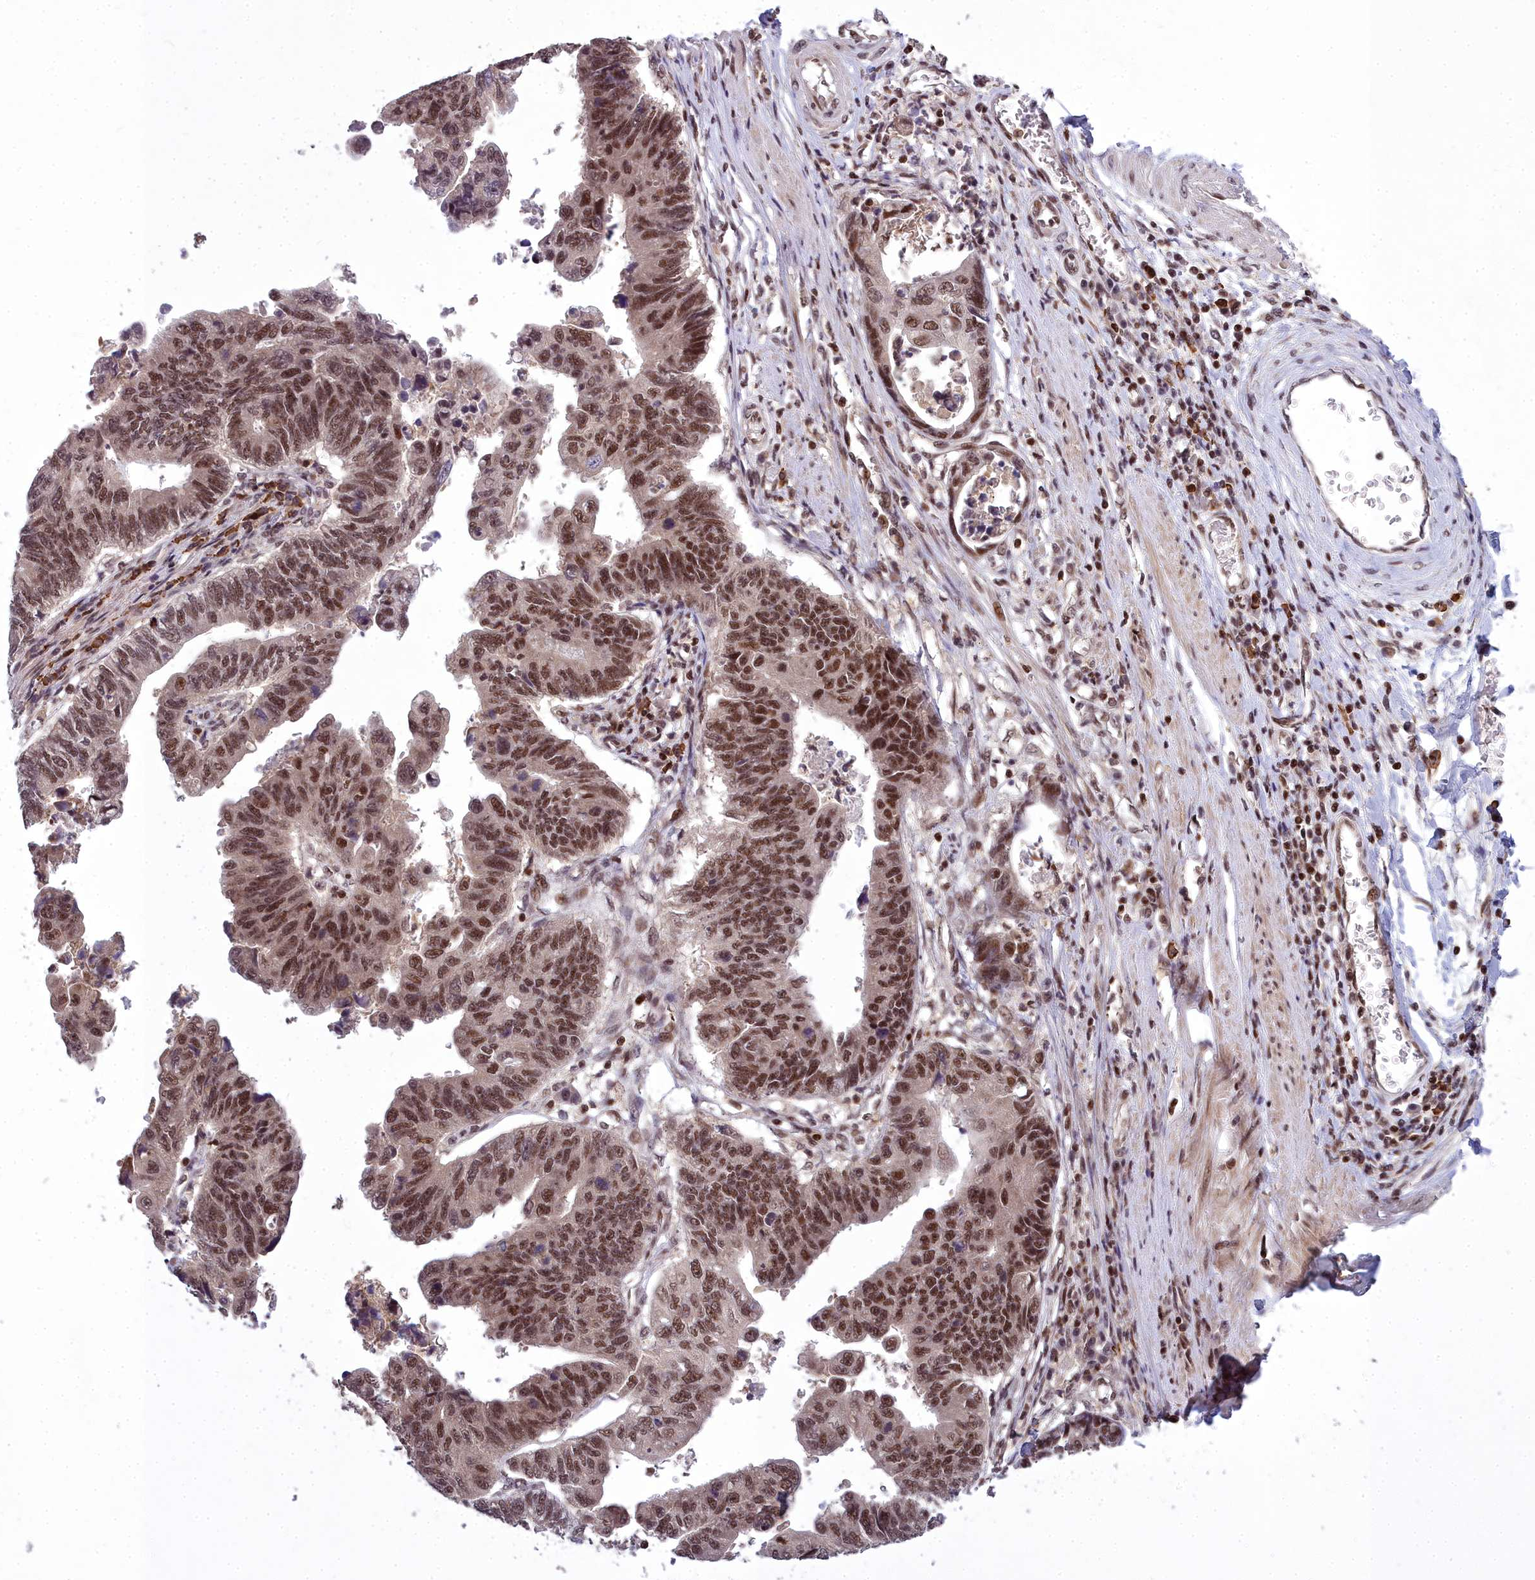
{"staining": {"intensity": "strong", "quantity": ">75%", "location": "nuclear"}, "tissue": "stomach cancer", "cell_type": "Tumor cells", "image_type": "cancer", "snomed": [{"axis": "morphology", "description": "Adenocarcinoma, NOS"}, {"axis": "topography", "description": "Stomach"}], "caption": "A micrograph of human stomach adenocarcinoma stained for a protein displays strong nuclear brown staining in tumor cells. The staining is performed using DAB brown chromogen to label protein expression. The nuclei are counter-stained blue using hematoxylin.", "gene": "GMEB1", "patient": {"sex": "male", "age": 59}}